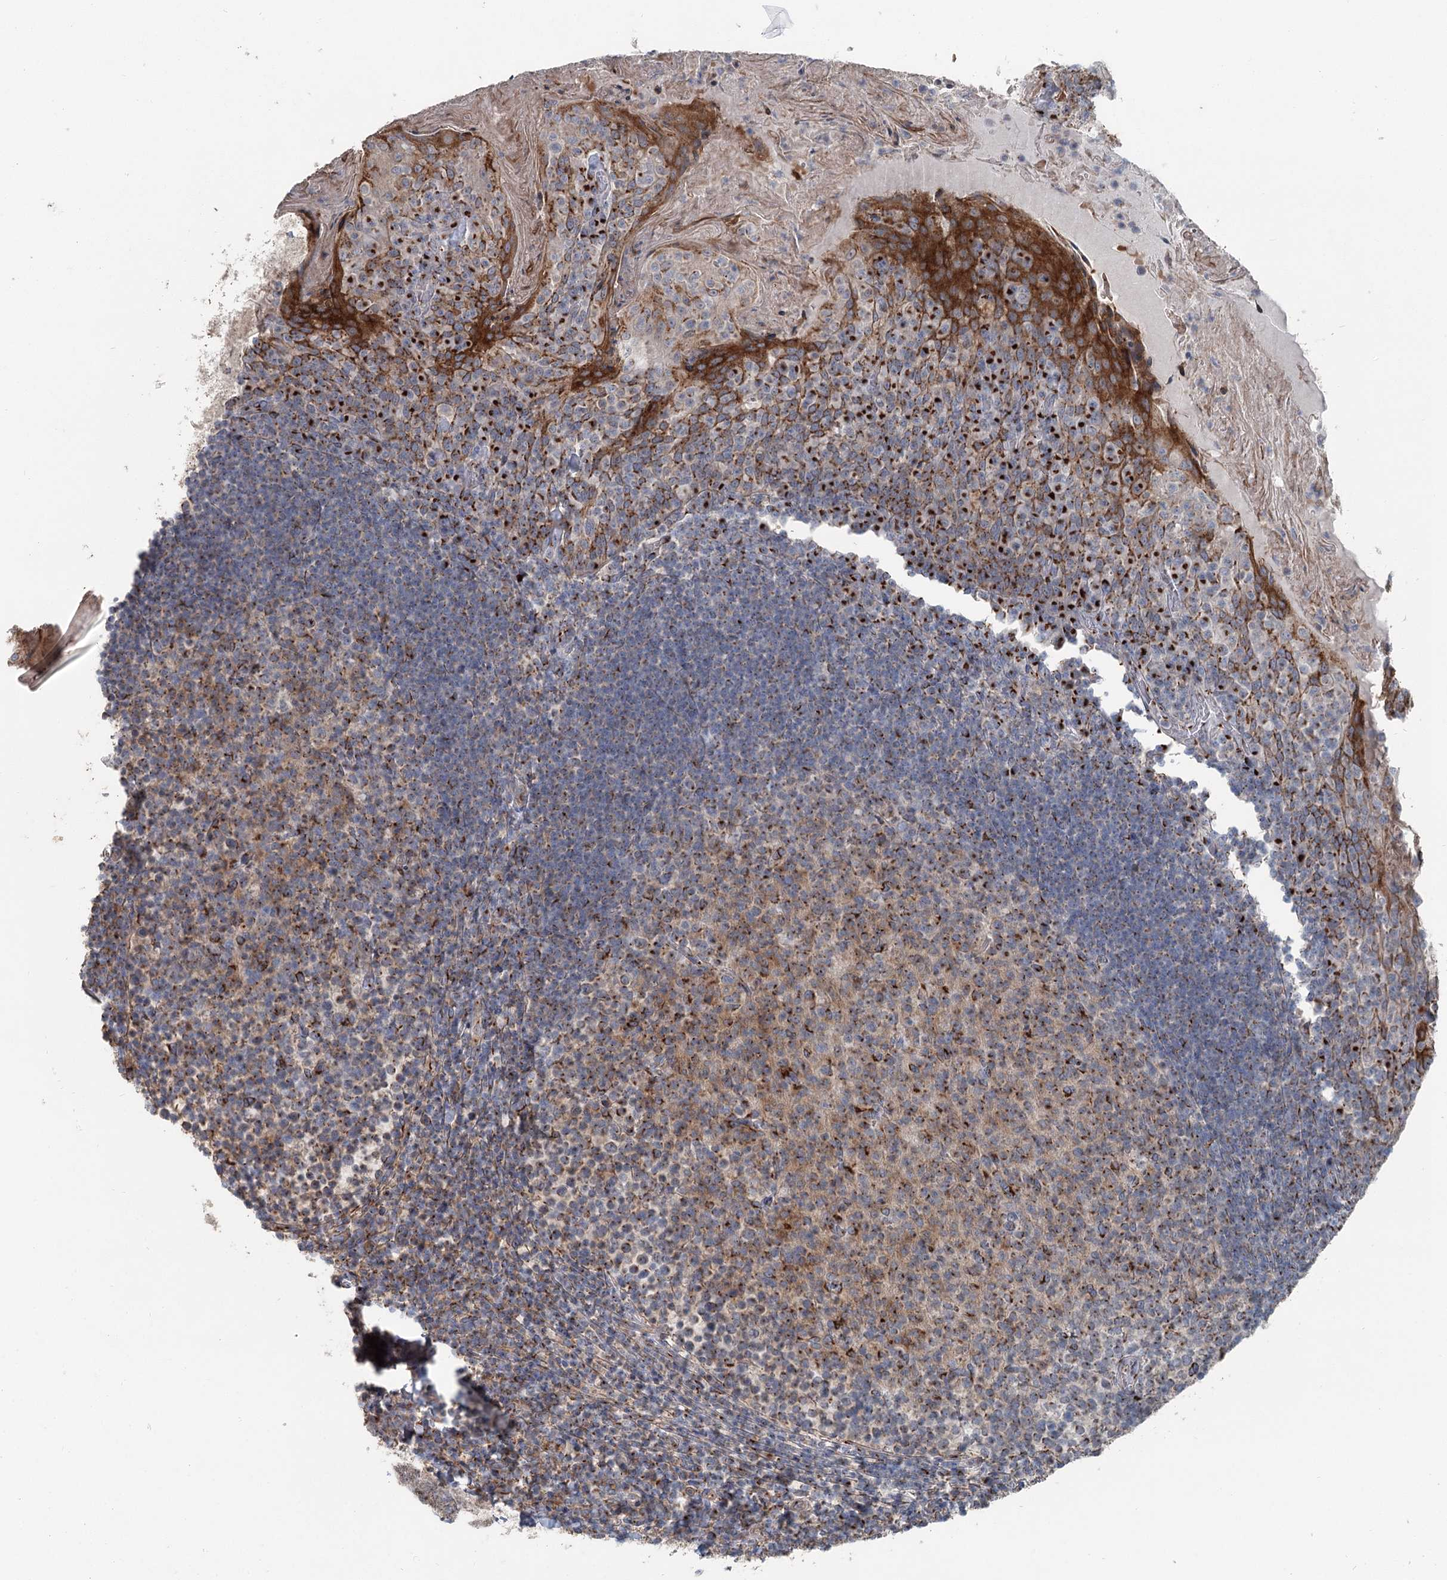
{"staining": {"intensity": "strong", "quantity": "25%-75%", "location": "cytoplasmic/membranous"}, "tissue": "tonsil", "cell_type": "Germinal center cells", "image_type": "normal", "snomed": [{"axis": "morphology", "description": "Normal tissue, NOS"}, {"axis": "topography", "description": "Tonsil"}], "caption": "There is high levels of strong cytoplasmic/membranous expression in germinal center cells of benign tonsil, as demonstrated by immunohistochemical staining (brown color).", "gene": "ITIH5", "patient": {"sex": "female", "age": 10}}